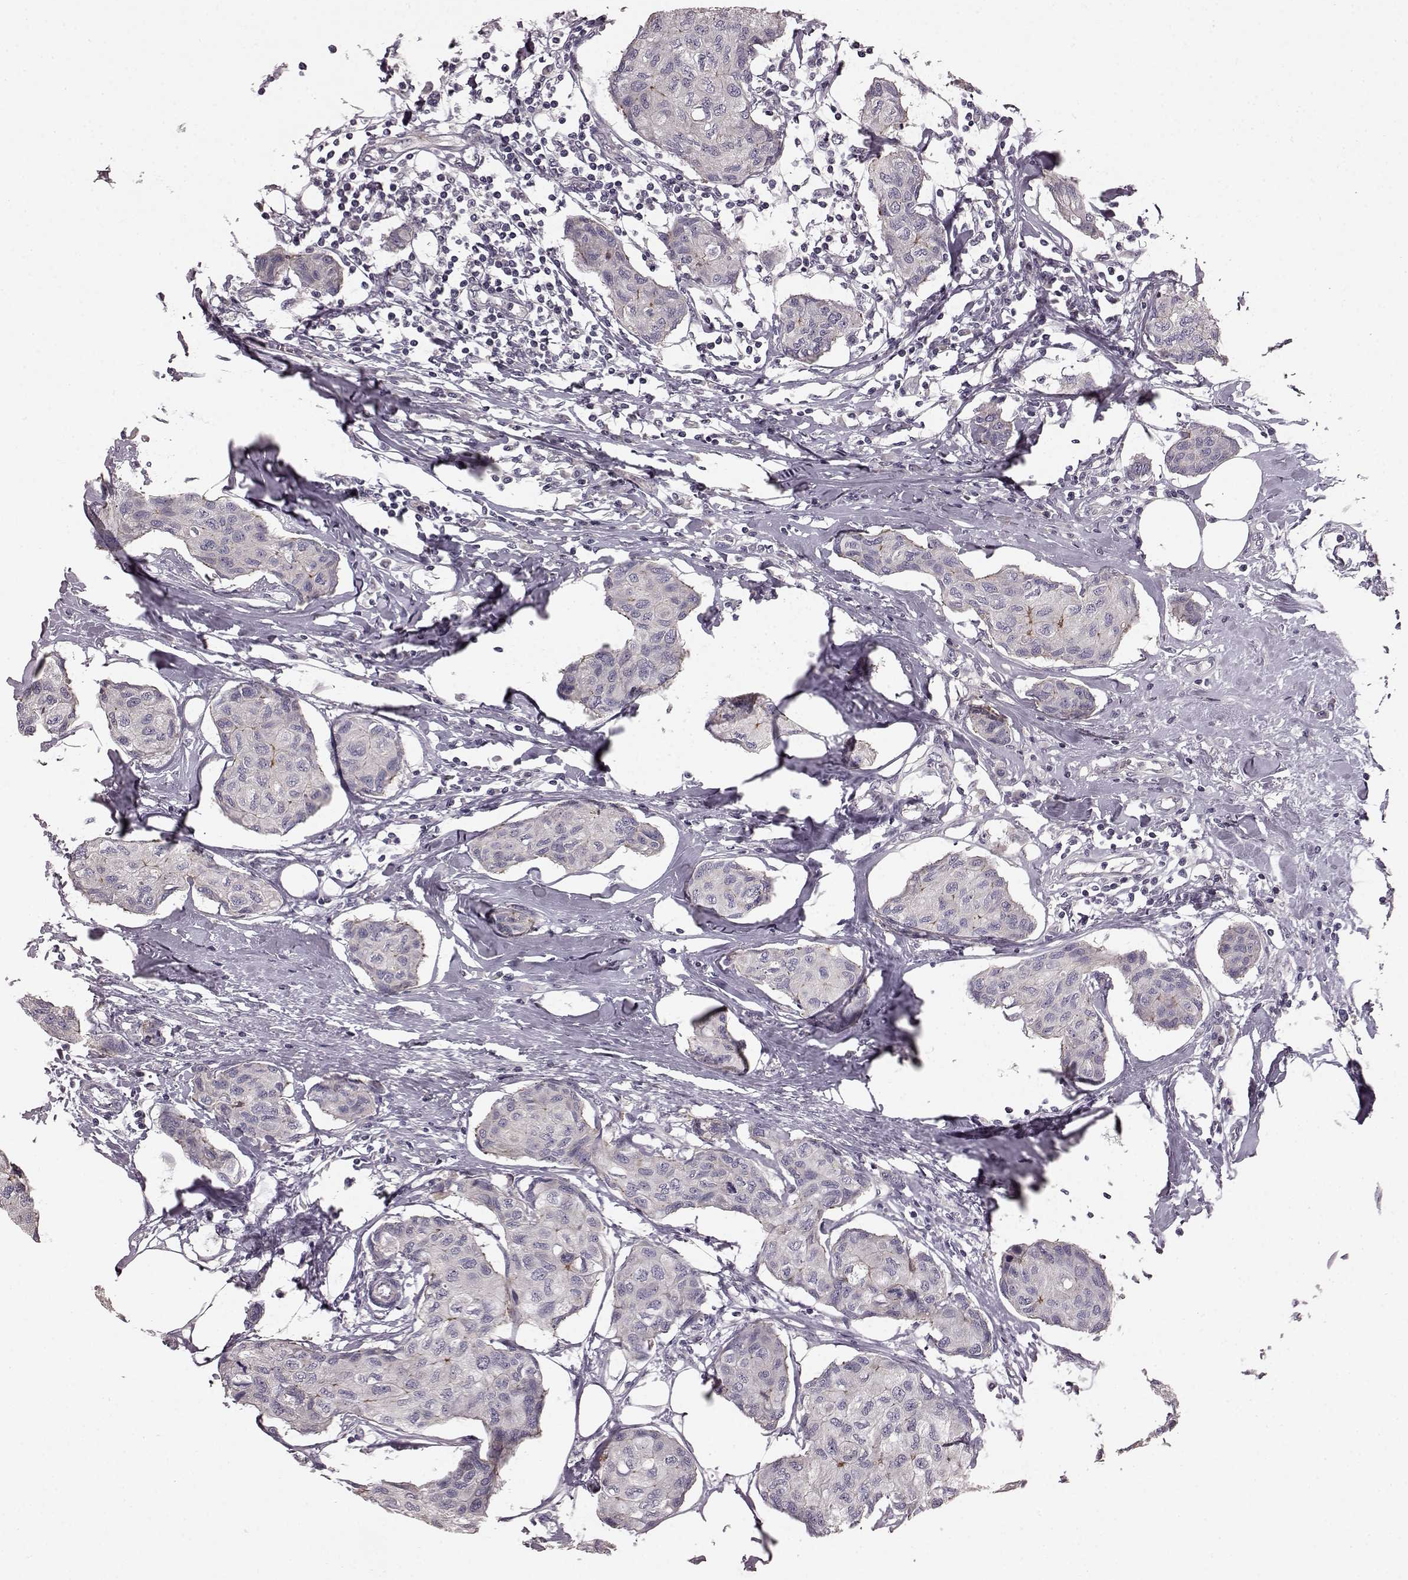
{"staining": {"intensity": "negative", "quantity": "none", "location": "none"}, "tissue": "breast cancer", "cell_type": "Tumor cells", "image_type": "cancer", "snomed": [{"axis": "morphology", "description": "Duct carcinoma"}, {"axis": "topography", "description": "Breast"}], "caption": "A high-resolution image shows immunohistochemistry staining of intraductal carcinoma (breast), which demonstrates no significant positivity in tumor cells.", "gene": "SLC22A18", "patient": {"sex": "female", "age": 80}}